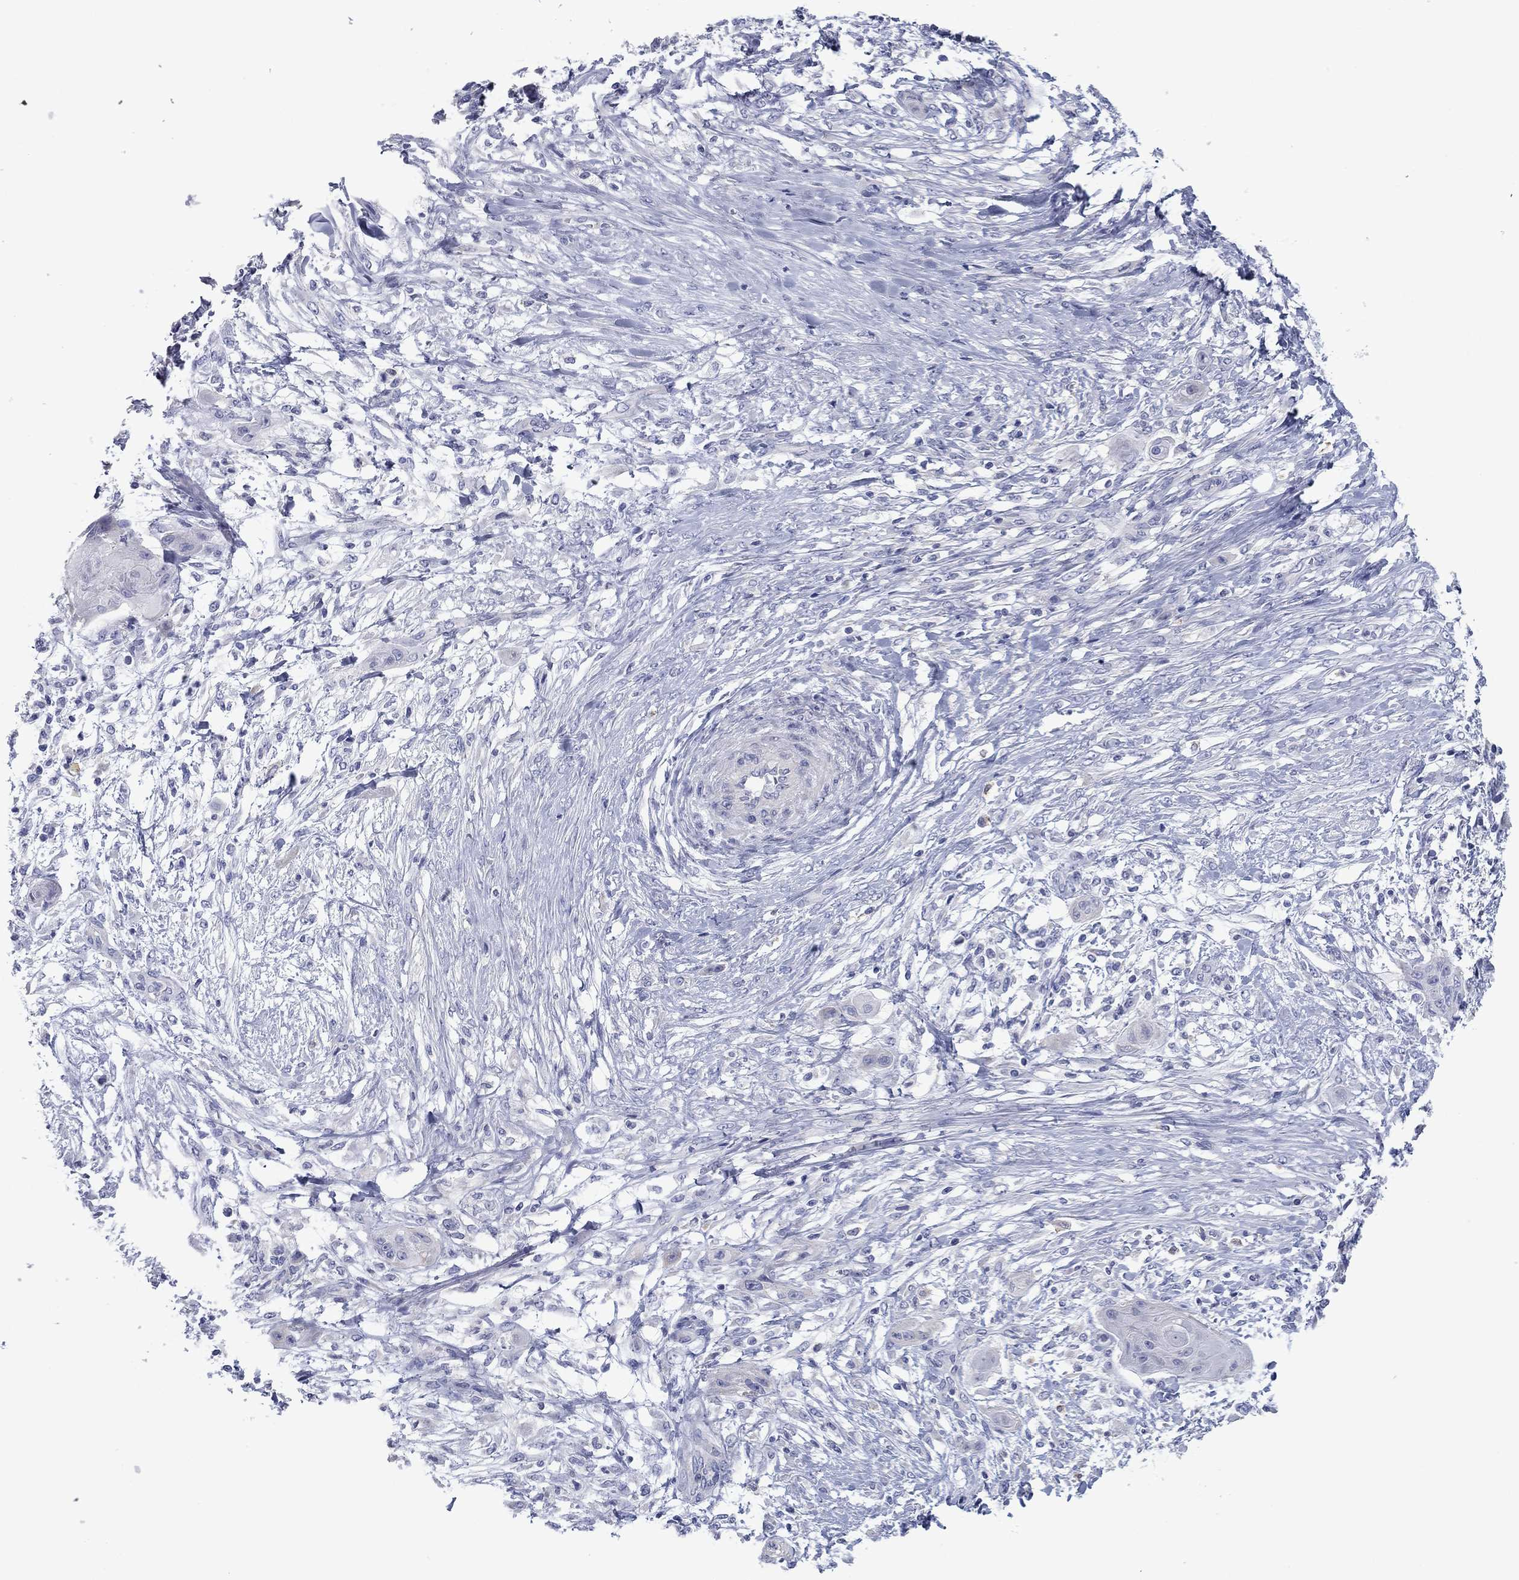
{"staining": {"intensity": "negative", "quantity": "none", "location": "none"}, "tissue": "skin cancer", "cell_type": "Tumor cells", "image_type": "cancer", "snomed": [{"axis": "morphology", "description": "Squamous cell carcinoma, NOS"}, {"axis": "topography", "description": "Skin"}], "caption": "Immunohistochemistry (IHC) of skin cancer exhibits no staining in tumor cells.", "gene": "GRK7", "patient": {"sex": "male", "age": 62}}